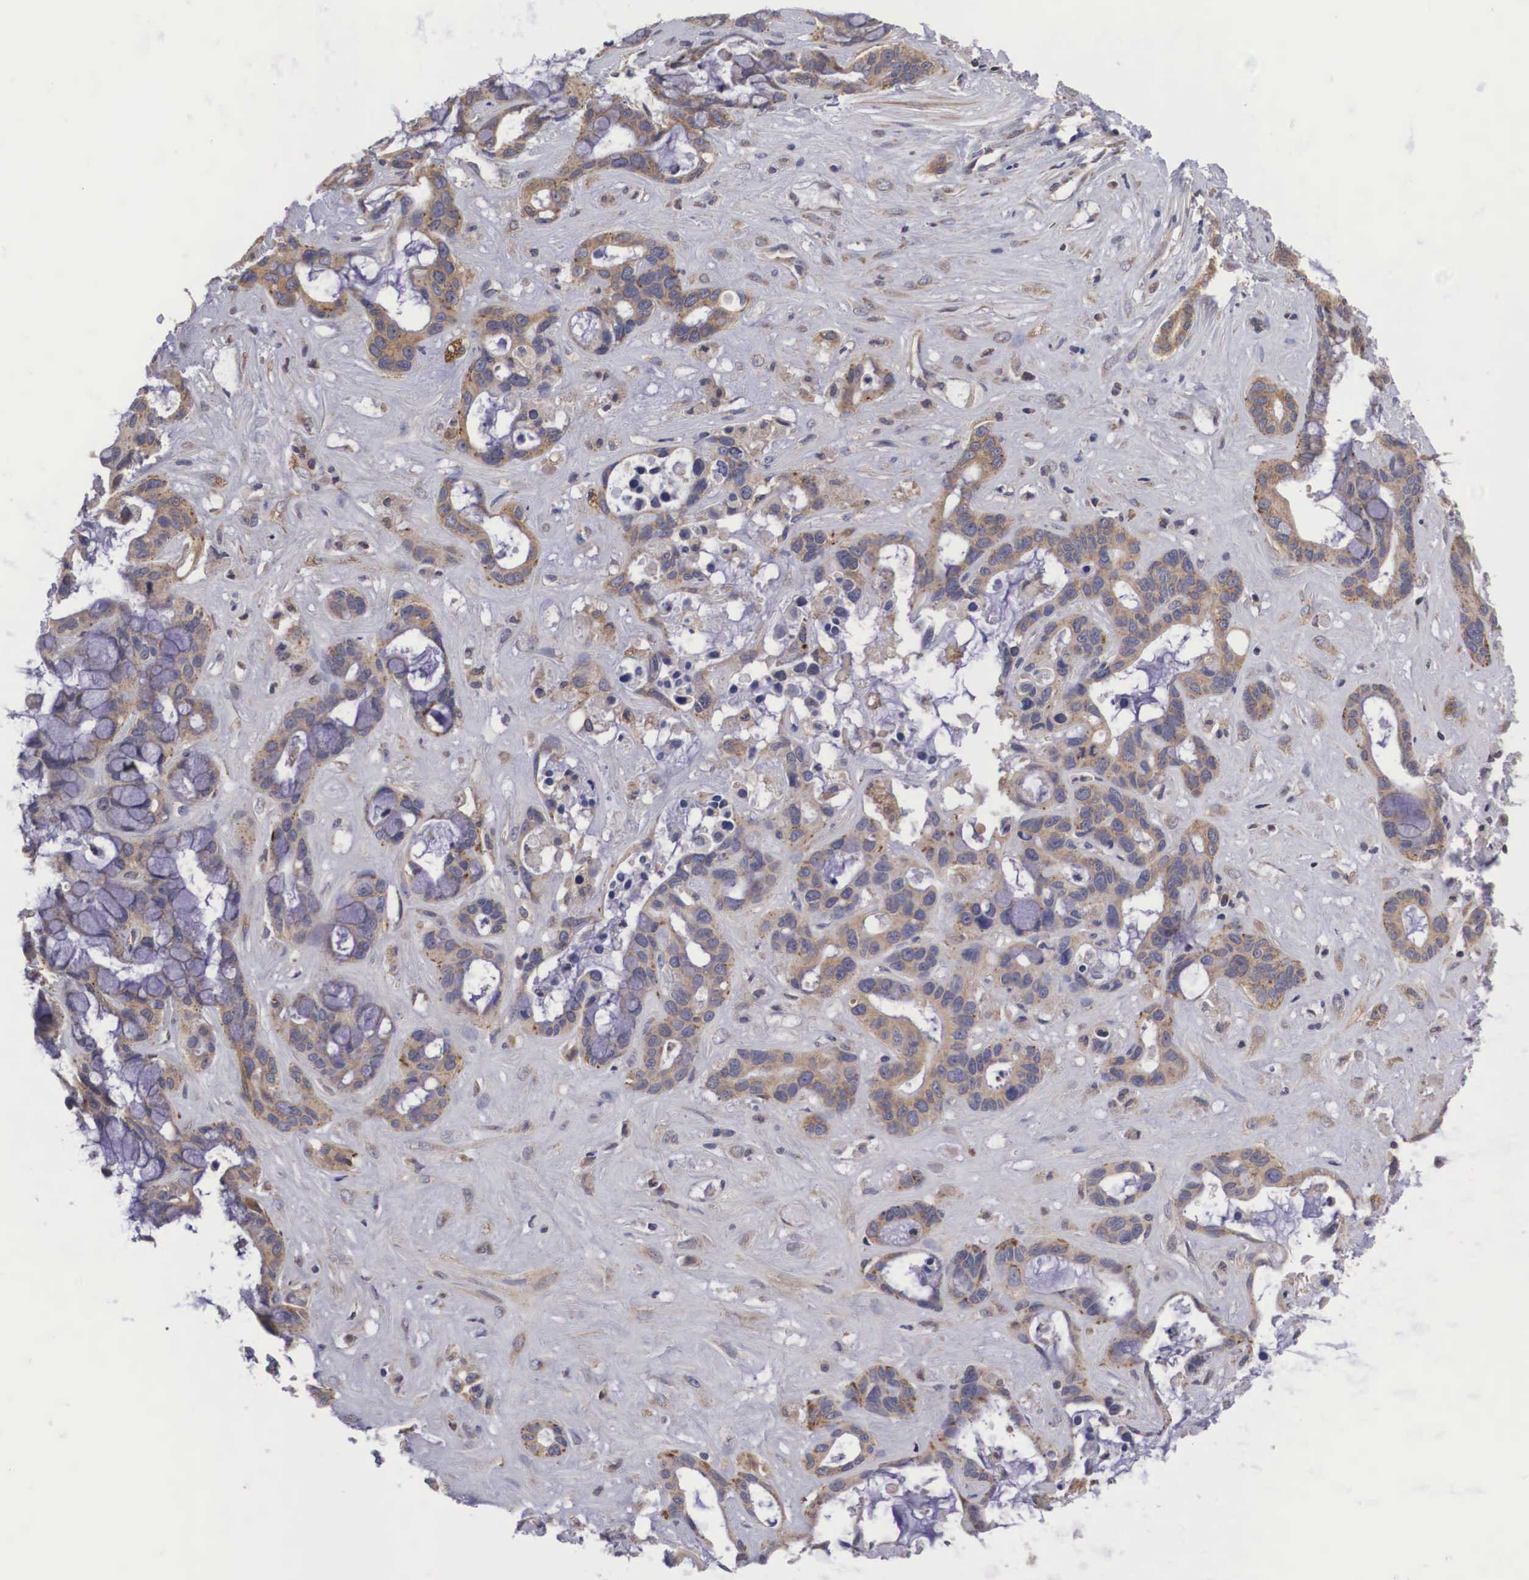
{"staining": {"intensity": "weak", "quantity": ">75%", "location": "cytoplasmic/membranous"}, "tissue": "liver cancer", "cell_type": "Tumor cells", "image_type": "cancer", "snomed": [{"axis": "morphology", "description": "Cholangiocarcinoma"}, {"axis": "topography", "description": "Liver"}], "caption": "DAB immunohistochemical staining of human cholangiocarcinoma (liver) reveals weak cytoplasmic/membranous protein staining in approximately >75% of tumor cells.", "gene": "DHRS1", "patient": {"sex": "female", "age": 65}}